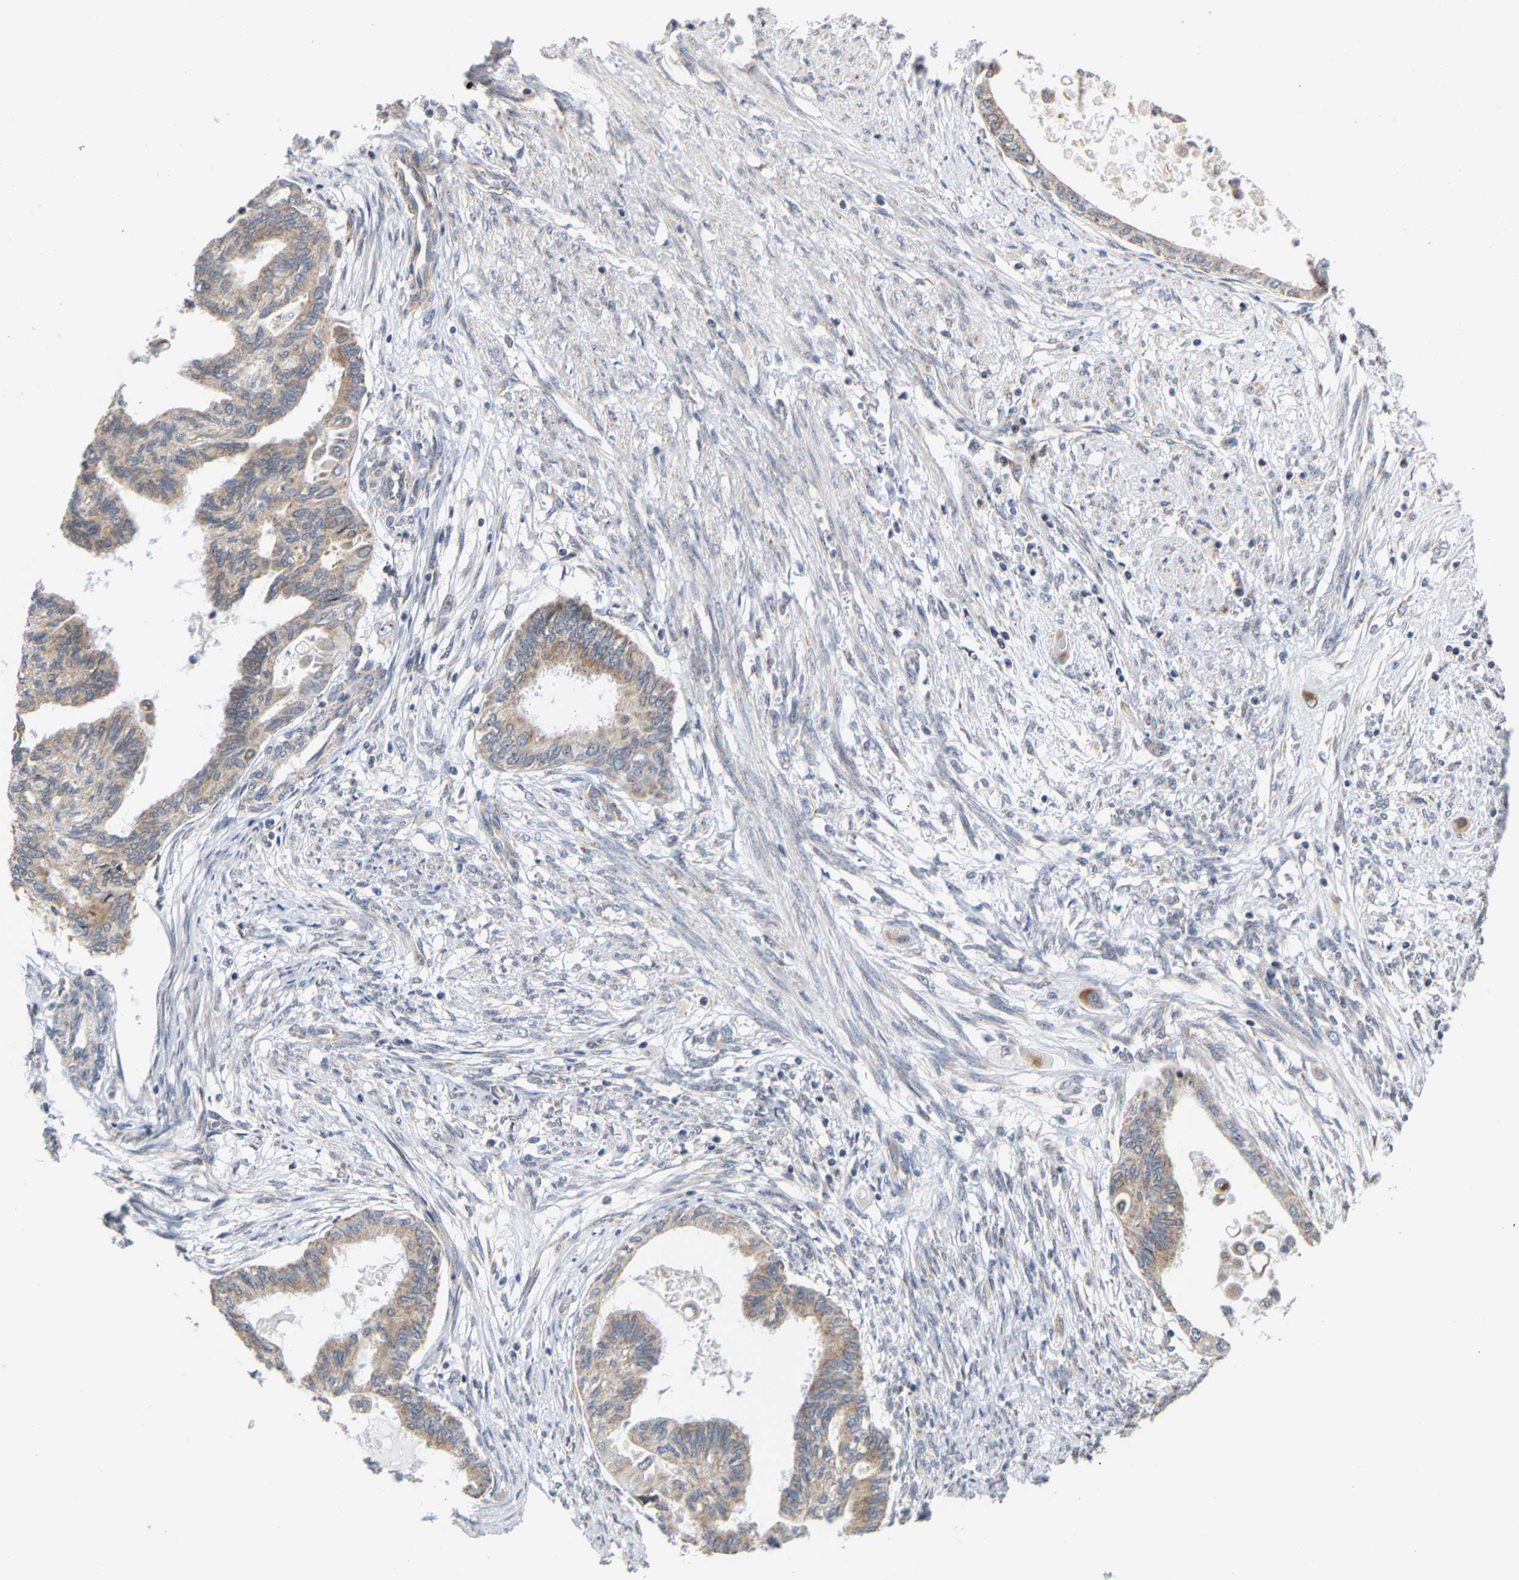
{"staining": {"intensity": "moderate", "quantity": ">75%", "location": "cytoplasmic/membranous"}, "tissue": "cervical cancer", "cell_type": "Tumor cells", "image_type": "cancer", "snomed": [{"axis": "morphology", "description": "Normal tissue, NOS"}, {"axis": "morphology", "description": "Adenocarcinoma, NOS"}, {"axis": "topography", "description": "Cervix"}, {"axis": "topography", "description": "Endometrium"}], "caption": "Immunohistochemical staining of cervical cancer exhibits moderate cytoplasmic/membranous protein positivity in approximately >75% of tumor cells.", "gene": "PCNT", "patient": {"sex": "female", "age": 86}}